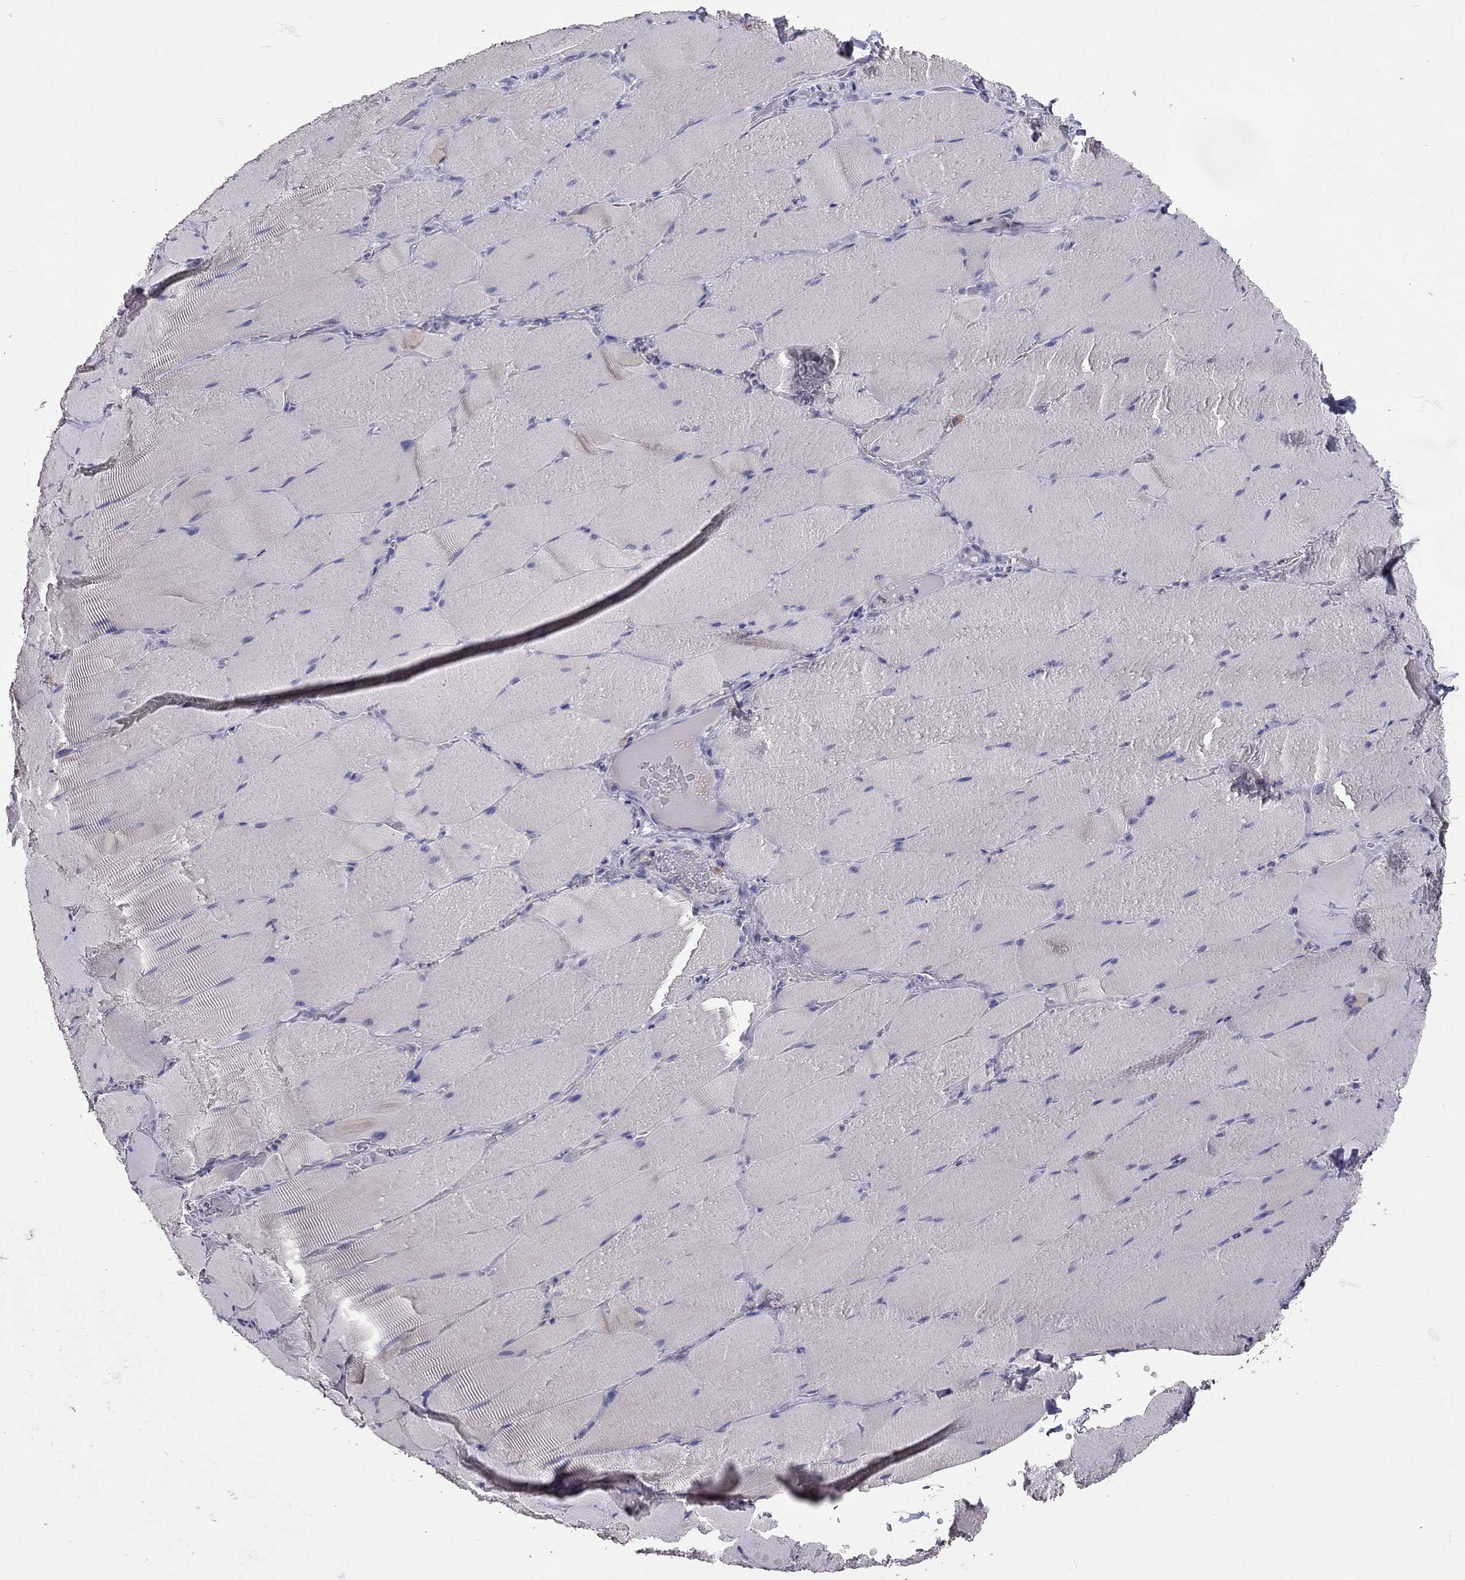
{"staining": {"intensity": "negative", "quantity": "none", "location": "none"}, "tissue": "skeletal muscle", "cell_type": "Myocytes", "image_type": "normal", "snomed": [{"axis": "morphology", "description": "Normal tissue, NOS"}, {"axis": "topography", "description": "Skeletal muscle"}], "caption": "A photomicrograph of skeletal muscle stained for a protein demonstrates no brown staining in myocytes. (DAB (3,3'-diaminobenzidine) immunohistochemistry (IHC) with hematoxylin counter stain).", "gene": "SCARB1", "patient": {"sex": "male", "age": 56}}